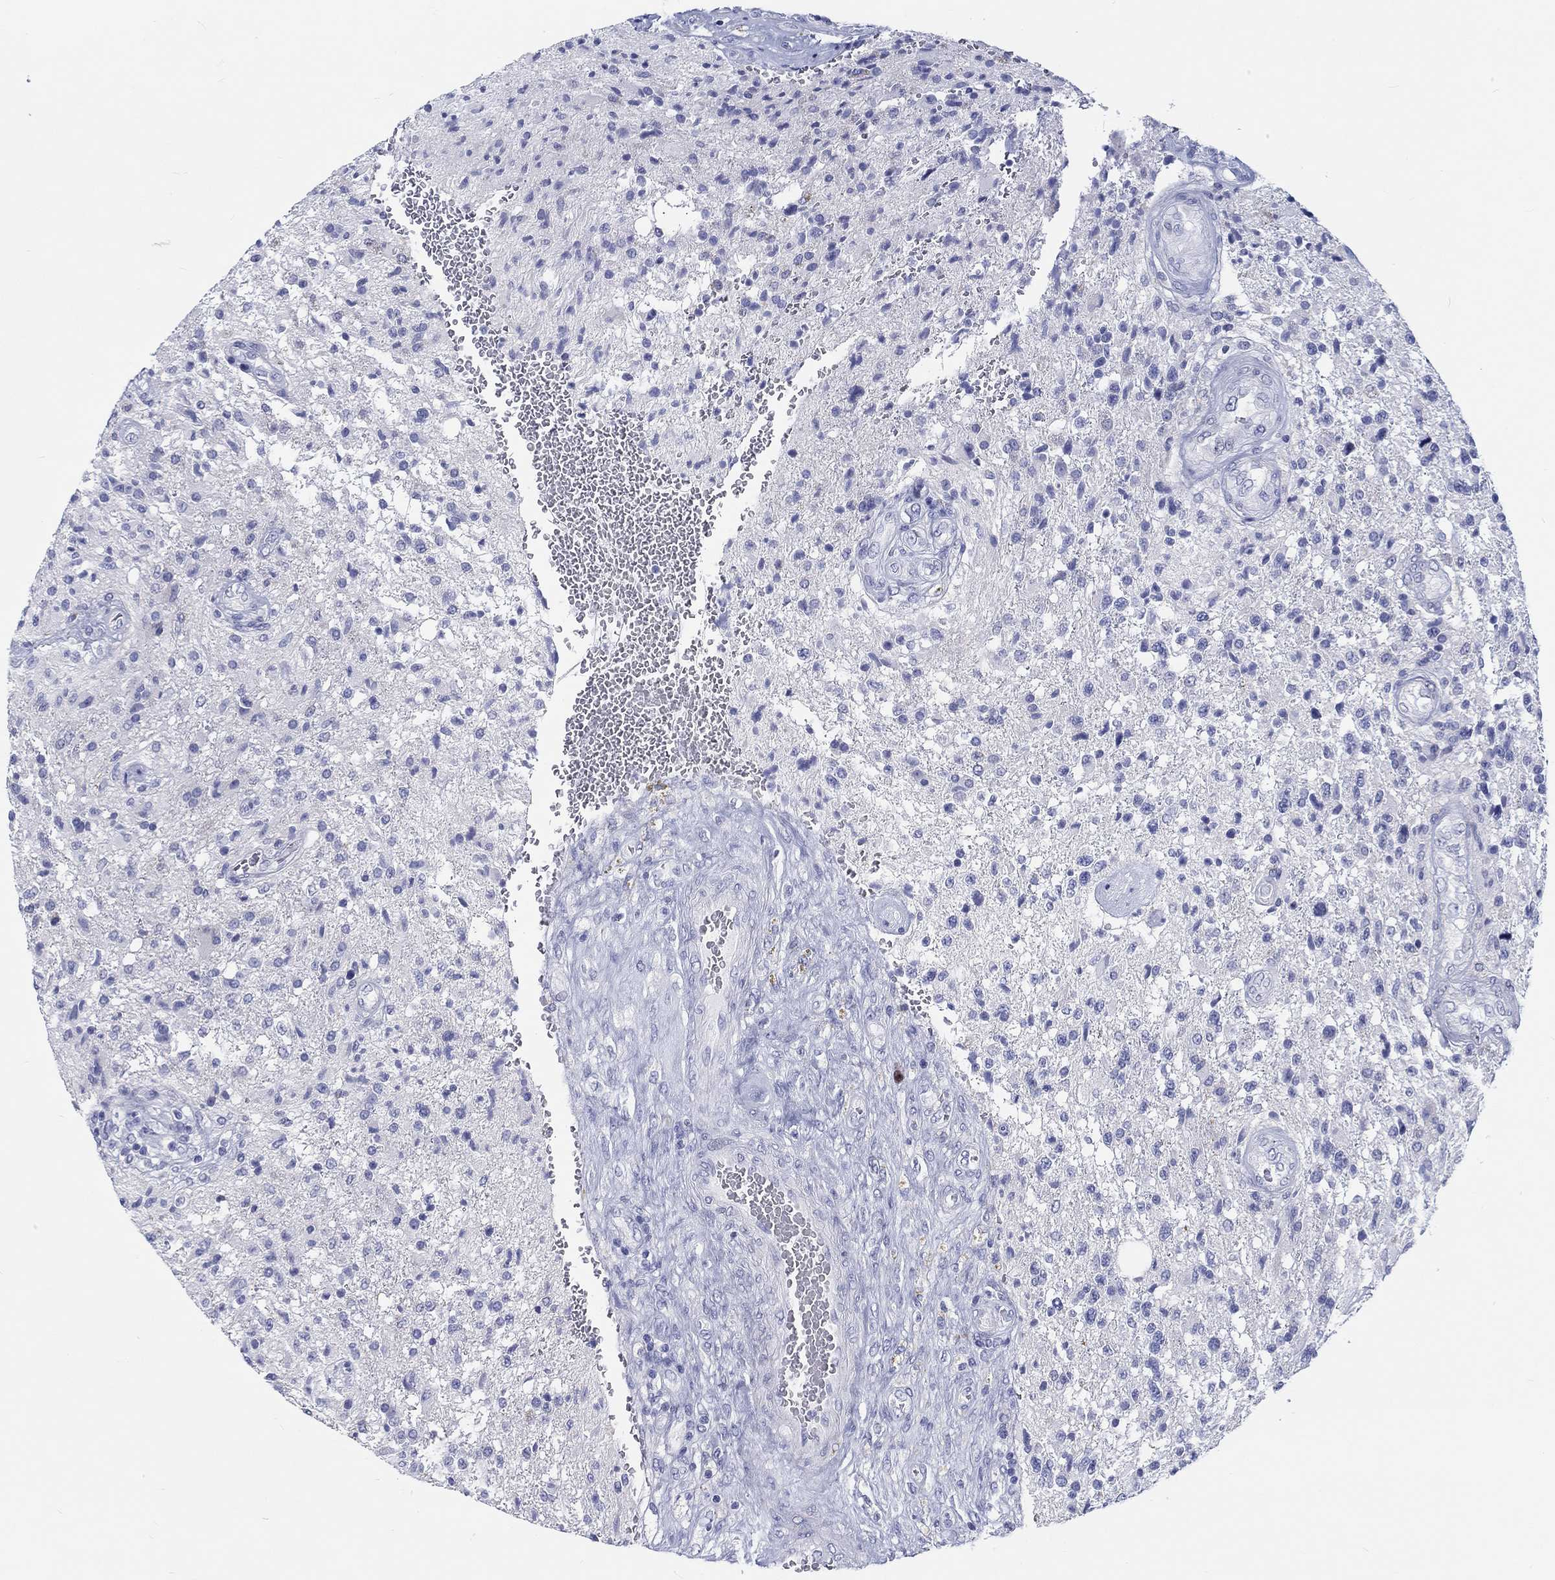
{"staining": {"intensity": "negative", "quantity": "none", "location": "none"}, "tissue": "glioma", "cell_type": "Tumor cells", "image_type": "cancer", "snomed": [{"axis": "morphology", "description": "Glioma, malignant, High grade"}, {"axis": "topography", "description": "Brain"}], "caption": "IHC of human glioma displays no expression in tumor cells.", "gene": "H1-1", "patient": {"sex": "male", "age": 56}}